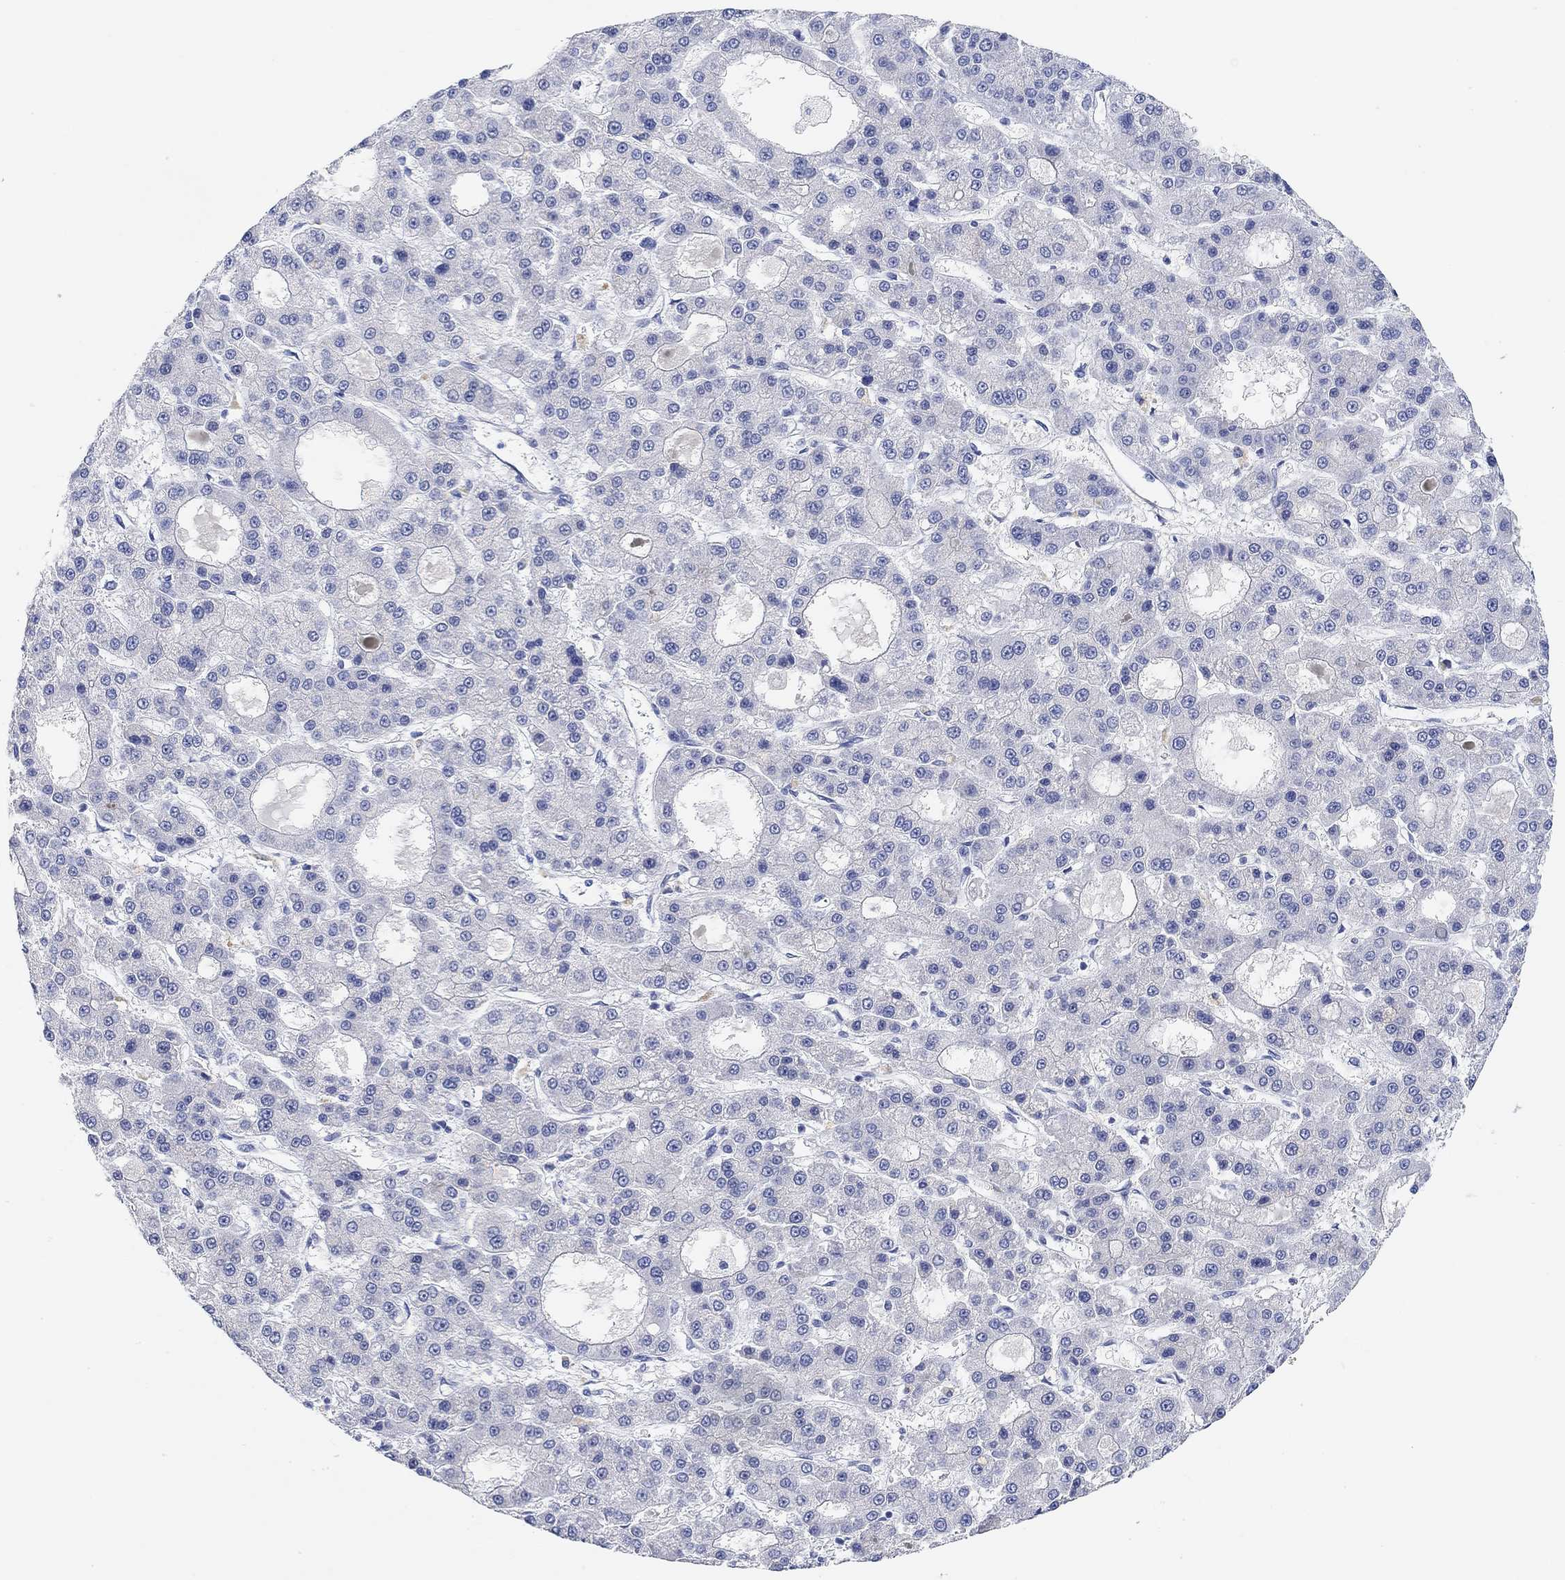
{"staining": {"intensity": "negative", "quantity": "none", "location": "none"}, "tissue": "liver cancer", "cell_type": "Tumor cells", "image_type": "cancer", "snomed": [{"axis": "morphology", "description": "Carcinoma, Hepatocellular, NOS"}, {"axis": "topography", "description": "Liver"}], "caption": "A high-resolution photomicrograph shows immunohistochemistry (IHC) staining of liver hepatocellular carcinoma, which exhibits no significant expression in tumor cells. (Brightfield microscopy of DAB (3,3'-diaminobenzidine) immunohistochemistry (IHC) at high magnification).", "gene": "RGS1", "patient": {"sex": "male", "age": 70}}